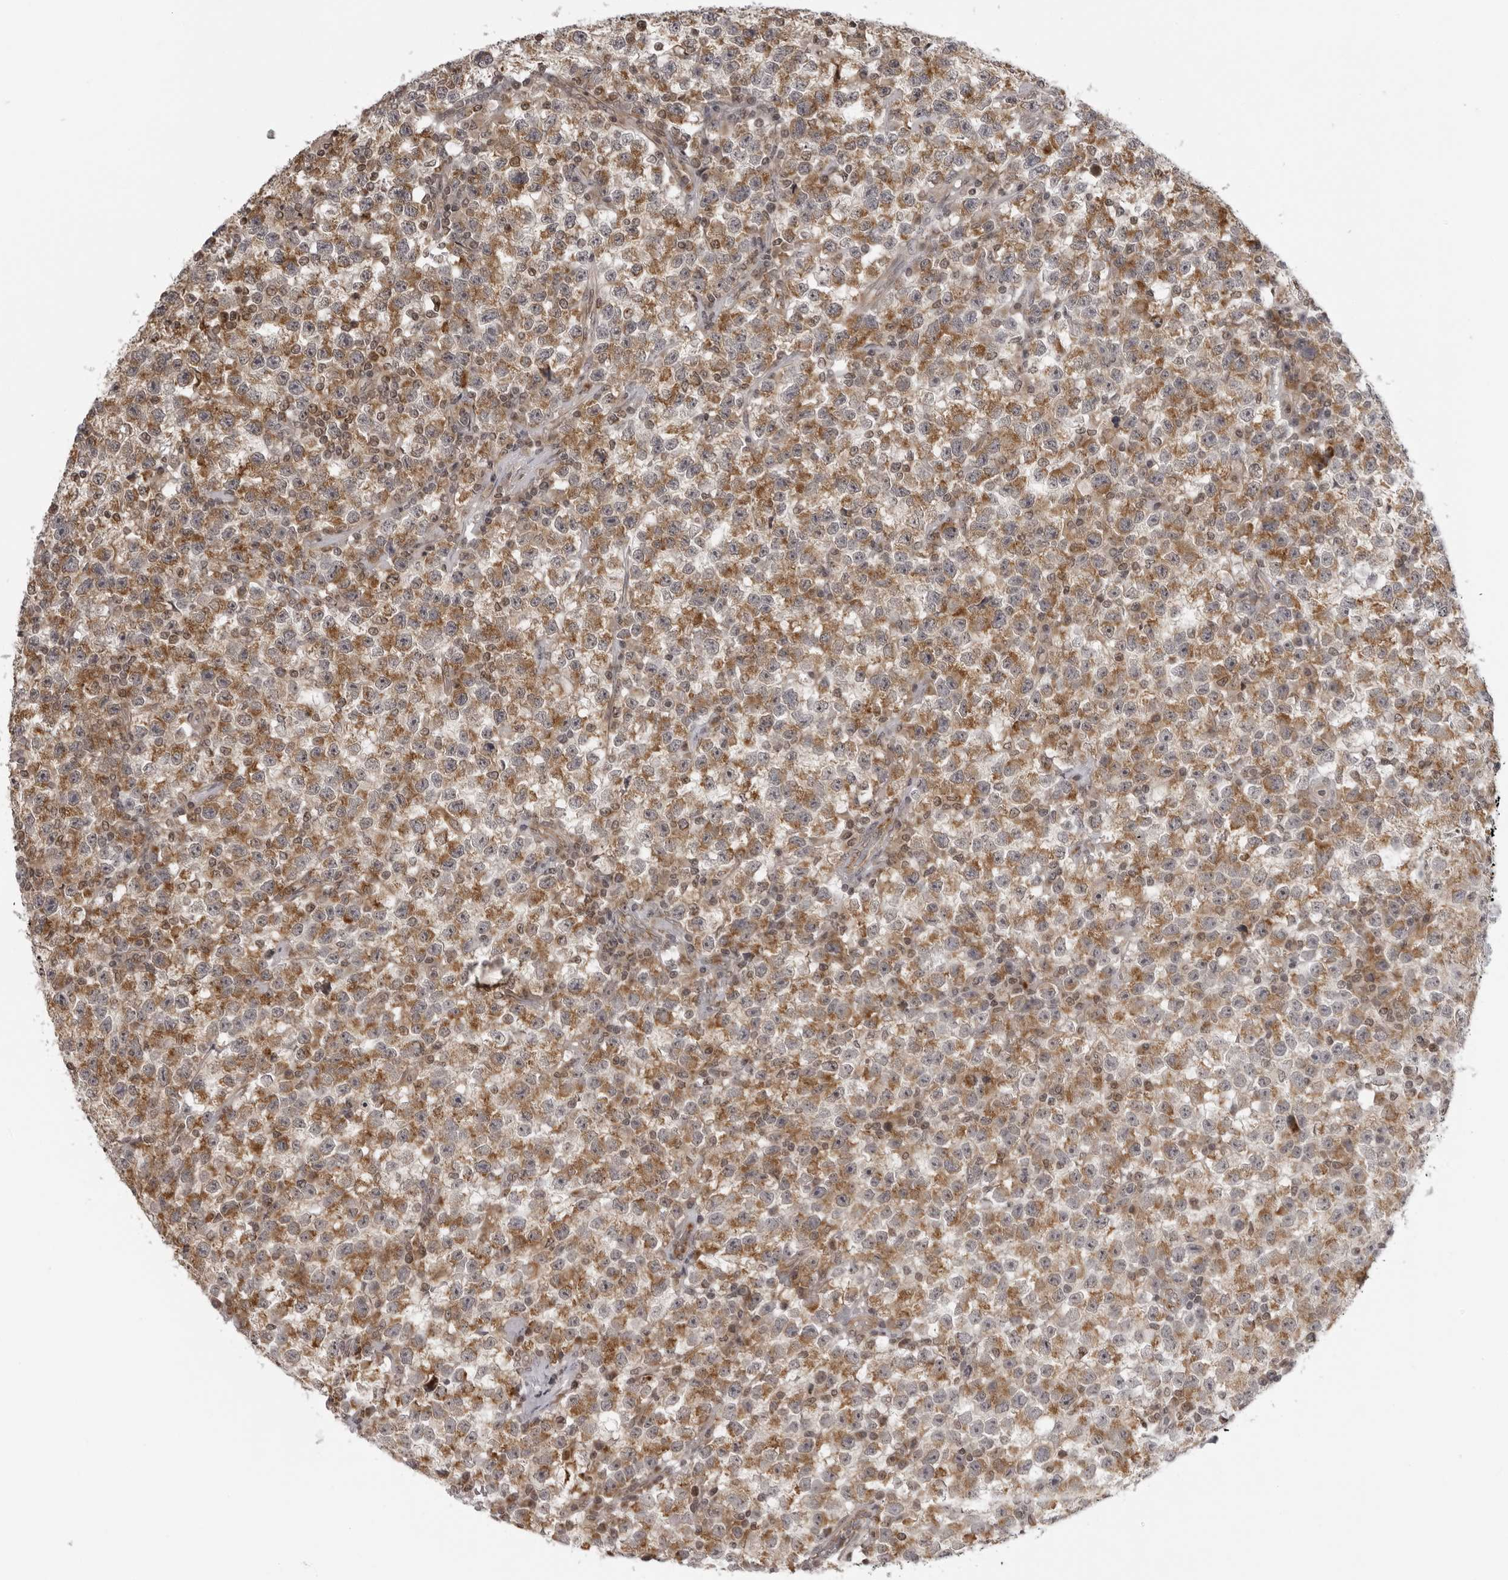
{"staining": {"intensity": "moderate", "quantity": ">75%", "location": "cytoplasmic/membranous"}, "tissue": "testis cancer", "cell_type": "Tumor cells", "image_type": "cancer", "snomed": [{"axis": "morphology", "description": "Seminoma, NOS"}, {"axis": "topography", "description": "Testis"}], "caption": "The immunohistochemical stain highlights moderate cytoplasmic/membranous expression in tumor cells of testis cancer tissue.", "gene": "MRPS15", "patient": {"sex": "male", "age": 22}}